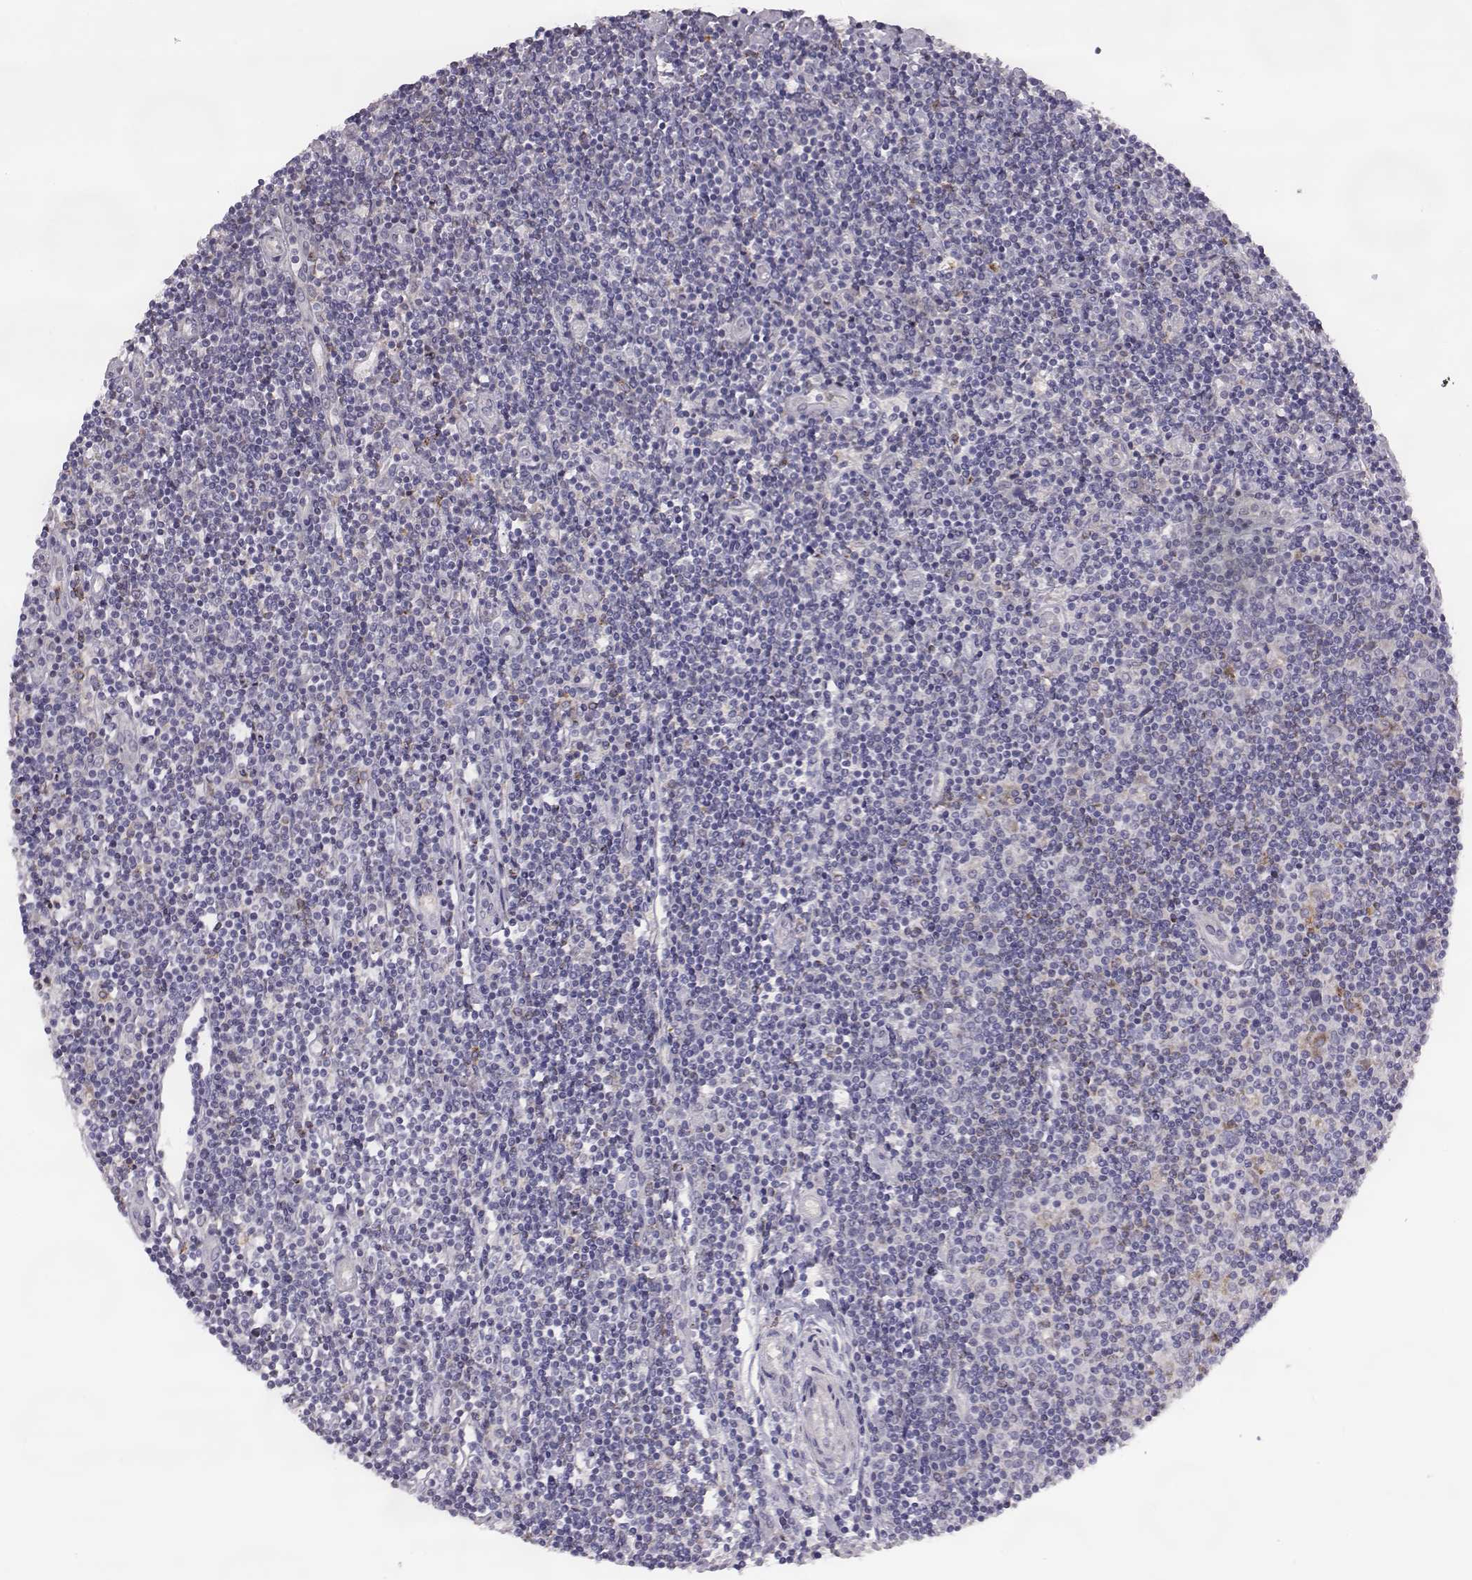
{"staining": {"intensity": "negative", "quantity": "none", "location": "none"}, "tissue": "lymphoma", "cell_type": "Tumor cells", "image_type": "cancer", "snomed": [{"axis": "morphology", "description": "Hodgkin's disease, NOS"}, {"axis": "topography", "description": "Lymph node"}], "caption": "Tumor cells are negative for protein expression in human Hodgkin's disease. The staining was performed using DAB to visualize the protein expression in brown, while the nuclei were stained in blue with hematoxylin (Magnification: 20x).", "gene": "KMO", "patient": {"sex": "male", "age": 40}}